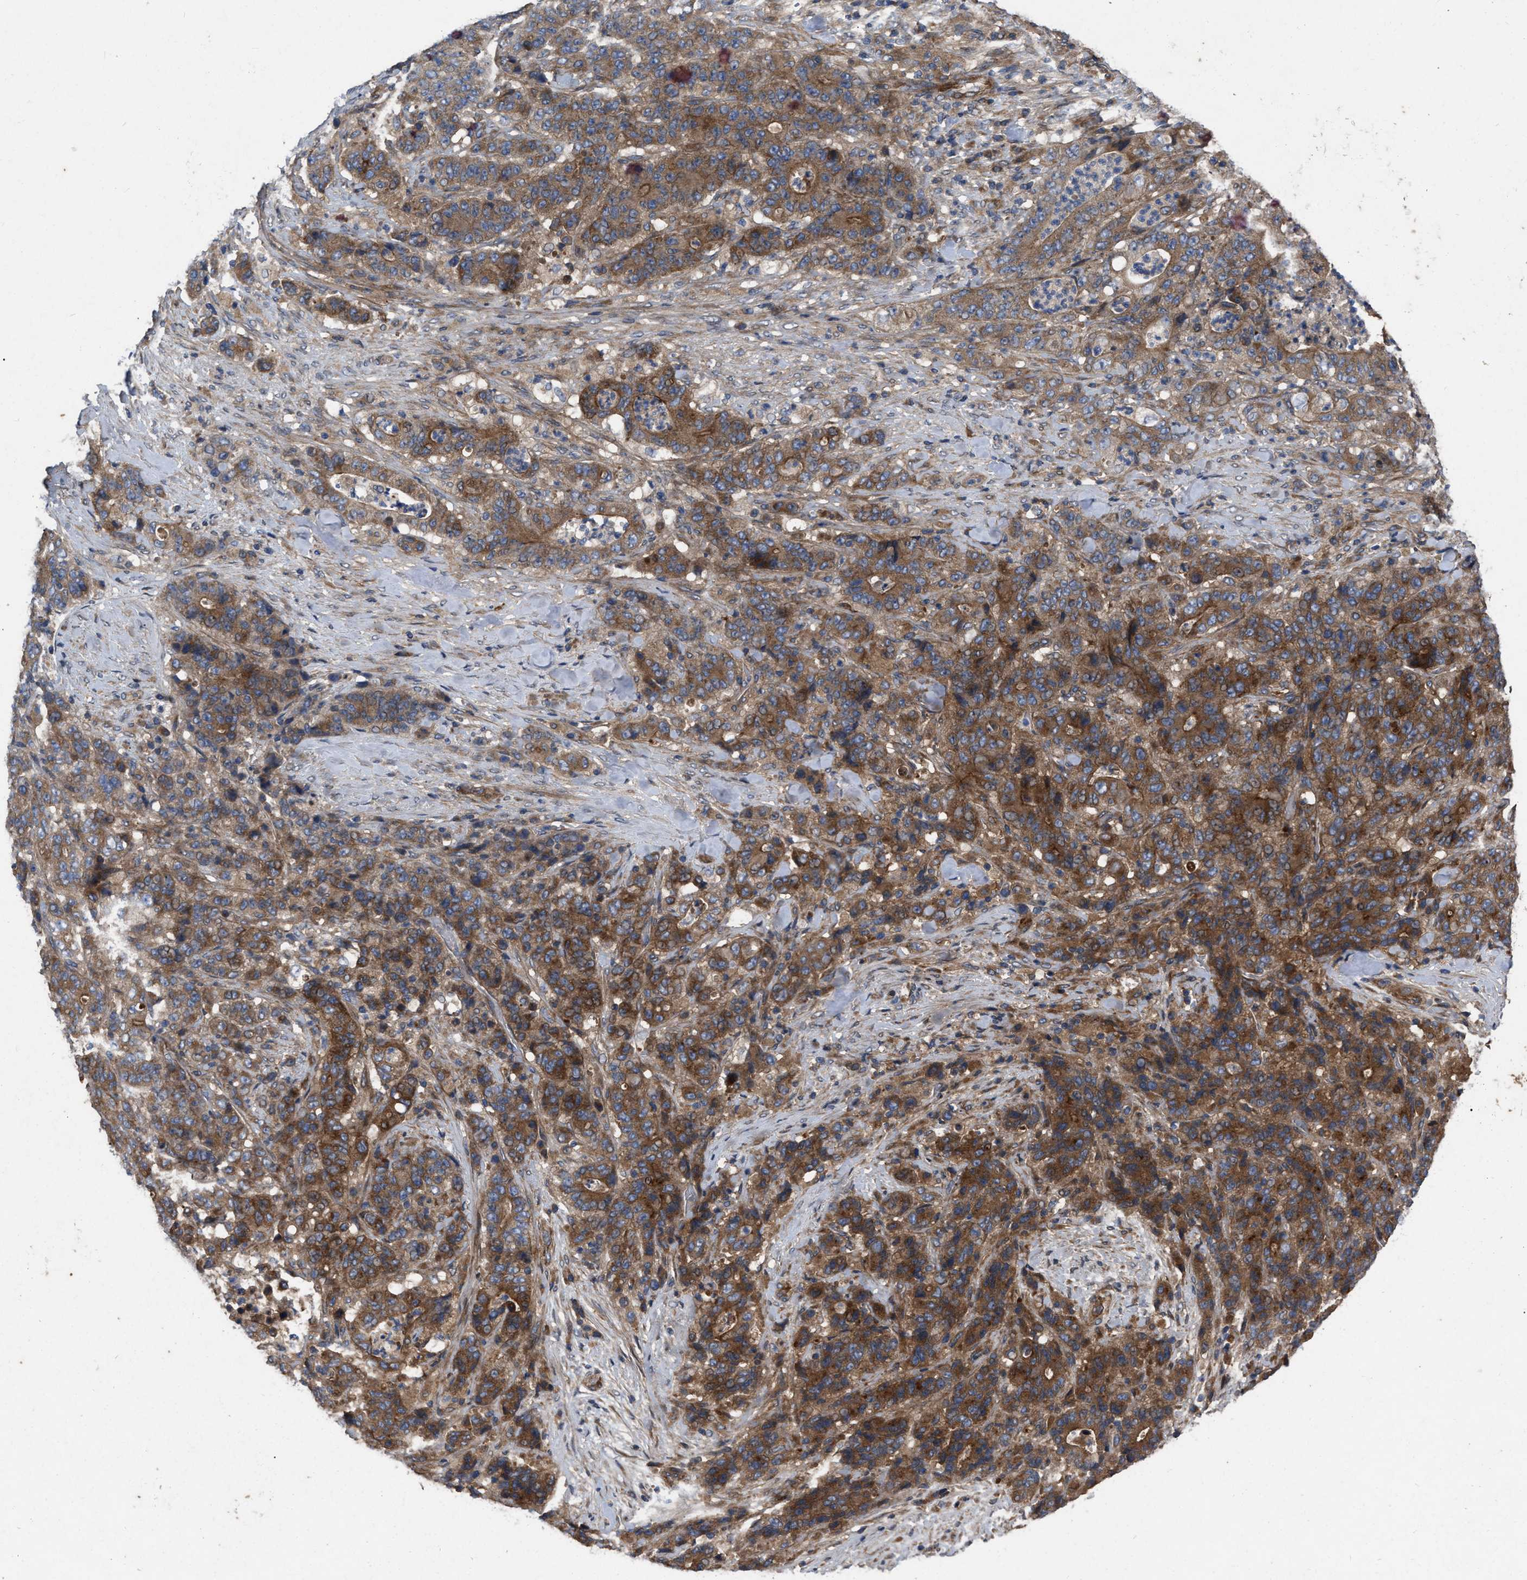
{"staining": {"intensity": "strong", "quantity": ">75%", "location": "cytoplasmic/membranous"}, "tissue": "stomach cancer", "cell_type": "Tumor cells", "image_type": "cancer", "snomed": [{"axis": "morphology", "description": "Adenocarcinoma, NOS"}, {"axis": "topography", "description": "Stomach"}], "caption": "This is a histology image of immunohistochemistry (IHC) staining of stomach adenocarcinoma, which shows strong positivity in the cytoplasmic/membranous of tumor cells.", "gene": "CDKN2C", "patient": {"sex": "female", "age": 73}}